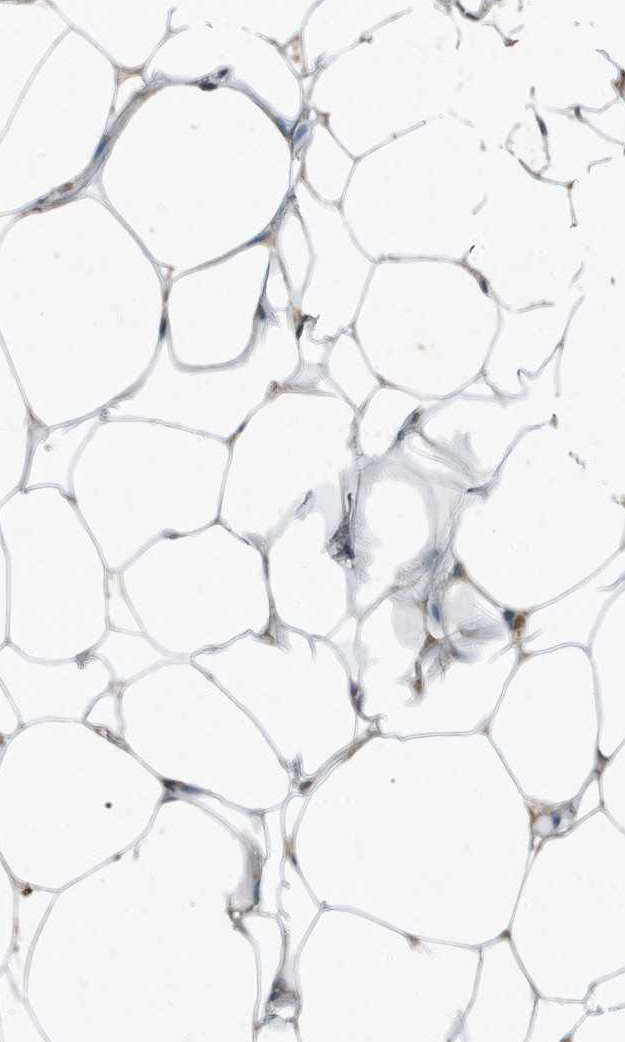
{"staining": {"intensity": "negative", "quantity": "none", "location": "none"}, "tissue": "adipose tissue", "cell_type": "Adipocytes", "image_type": "normal", "snomed": [{"axis": "morphology", "description": "Normal tissue, NOS"}, {"axis": "topography", "description": "Breast"}], "caption": "Immunohistochemical staining of unremarkable human adipose tissue demonstrates no significant expression in adipocytes. The staining was performed using DAB (3,3'-diaminobenzidine) to visualize the protein expression in brown, while the nuclei were stained in blue with hematoxylin (Magnification: 20x).", "gene": "DAPP1", "patient": {"sex": "female", "age": 23}}